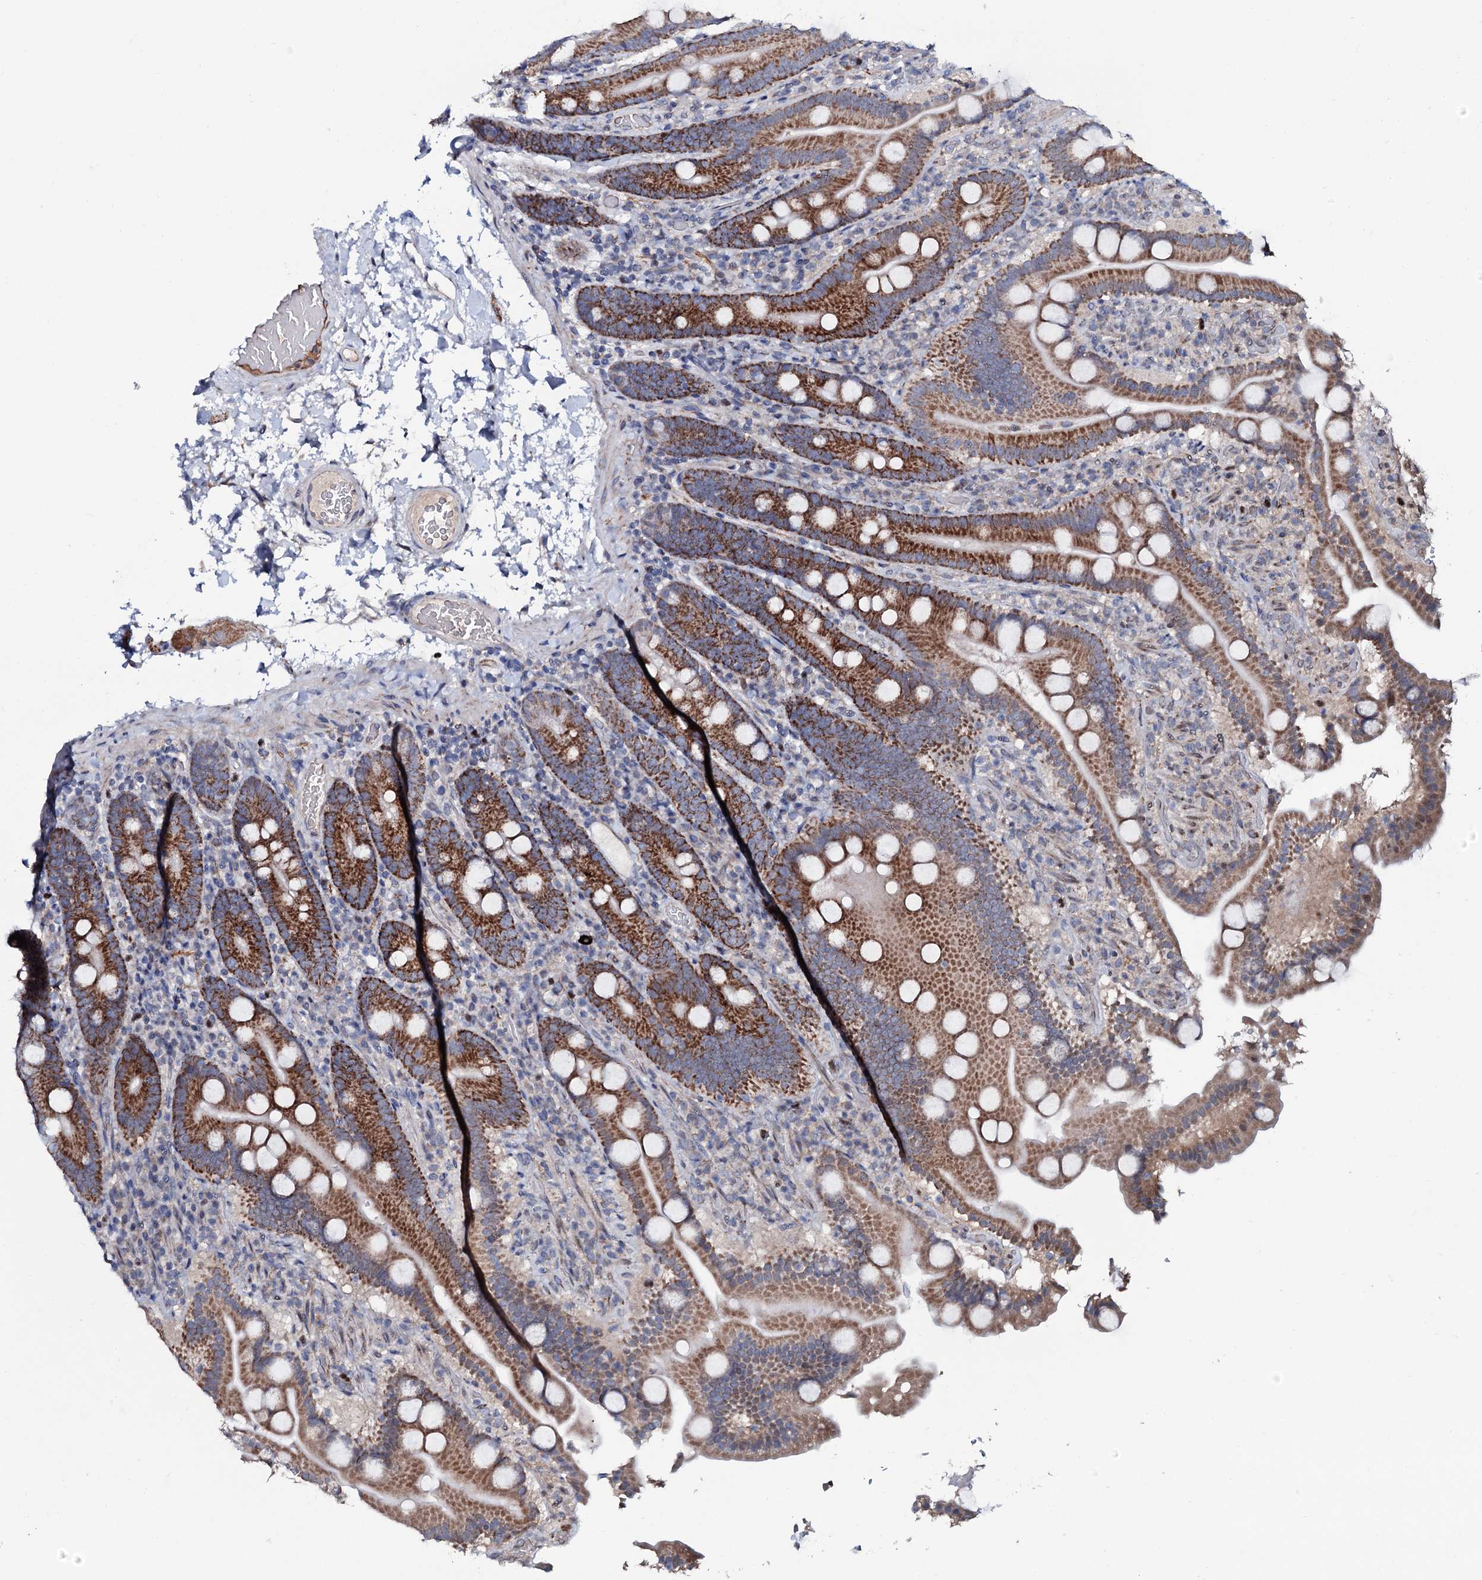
{"staining": {"intensity": "strong", "quantity": ">75%", "location": "cytoplasmic/membranous"}, "tissue": "duodenum", "cell_type": "Glandular cells", "image_type": "normal", "snomed": [{"axis": "morphology", "description": "Normal tissue, NOS"}, {"axis": "topography", "description": "Duodenum"}], "caption": "Brown immunohistochemical staining in normal human duodenum exhibits strong cytoplasmic/membranous expression in about >75% of glandular cells.", "gene": "PPP1R3D", "patient": {"sex": "male", "age": 55}}